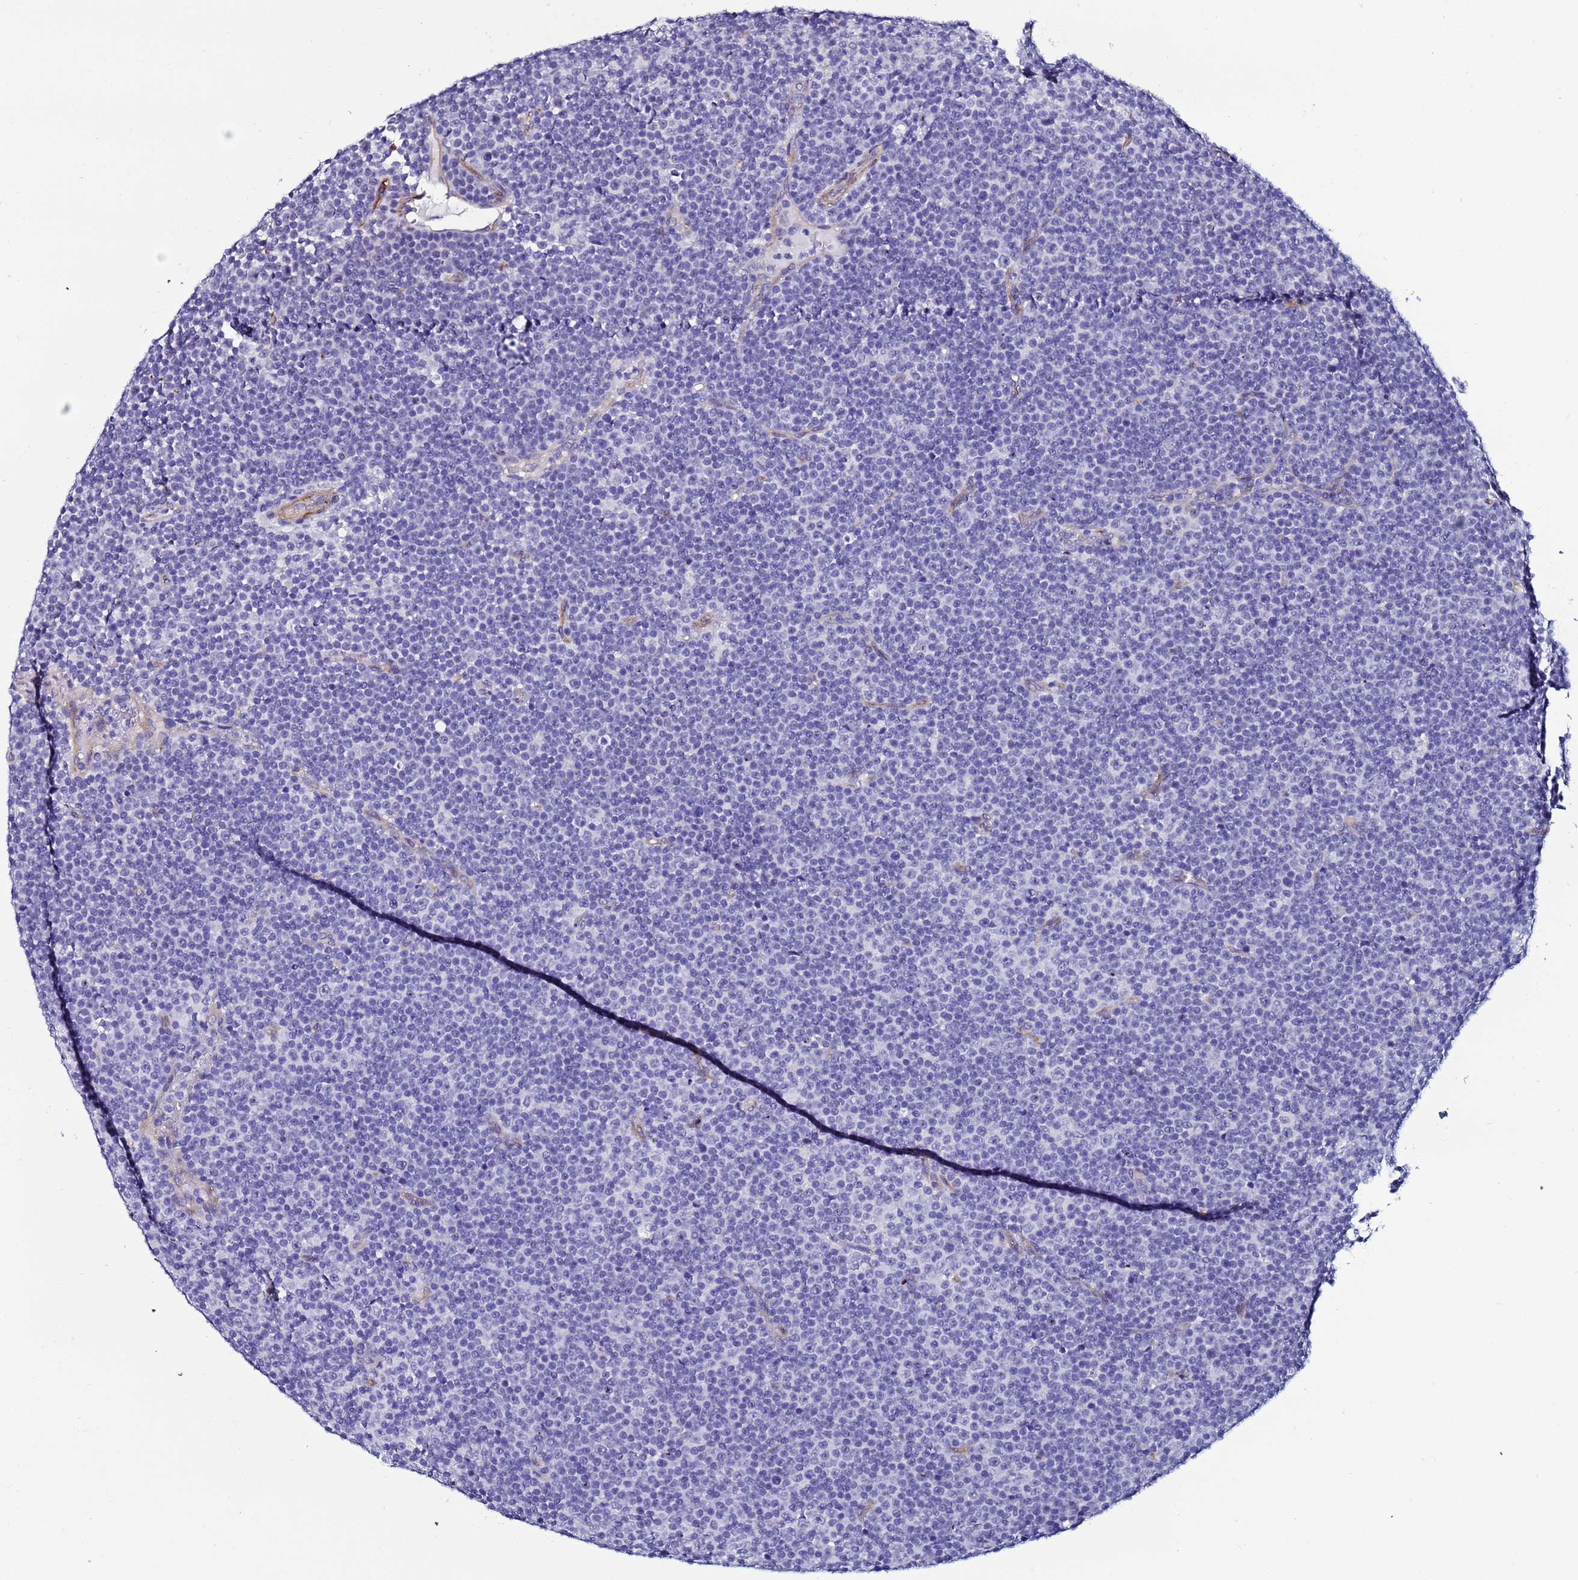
{"staining": {"intensity": "negative", "quantity": "none", "location": "none"}, "tissue": "lymphoma", "cell_type": "Tumor cells", "image_type": "cancer", "snomed": [{"axis": "morphology", "description": "Malignant lymphoma, non-Hodgkin's type, Low grade"}, {"axis": "topography", "description": "Lymph node"}], "caption": "The IHC image has no significant positivity in tumor cells of low-grade malignant lymphoma, non-Hodgkin's type tissue.", "gene": "DEFB104A", "patient": {"sex": "female", "age": 67}}